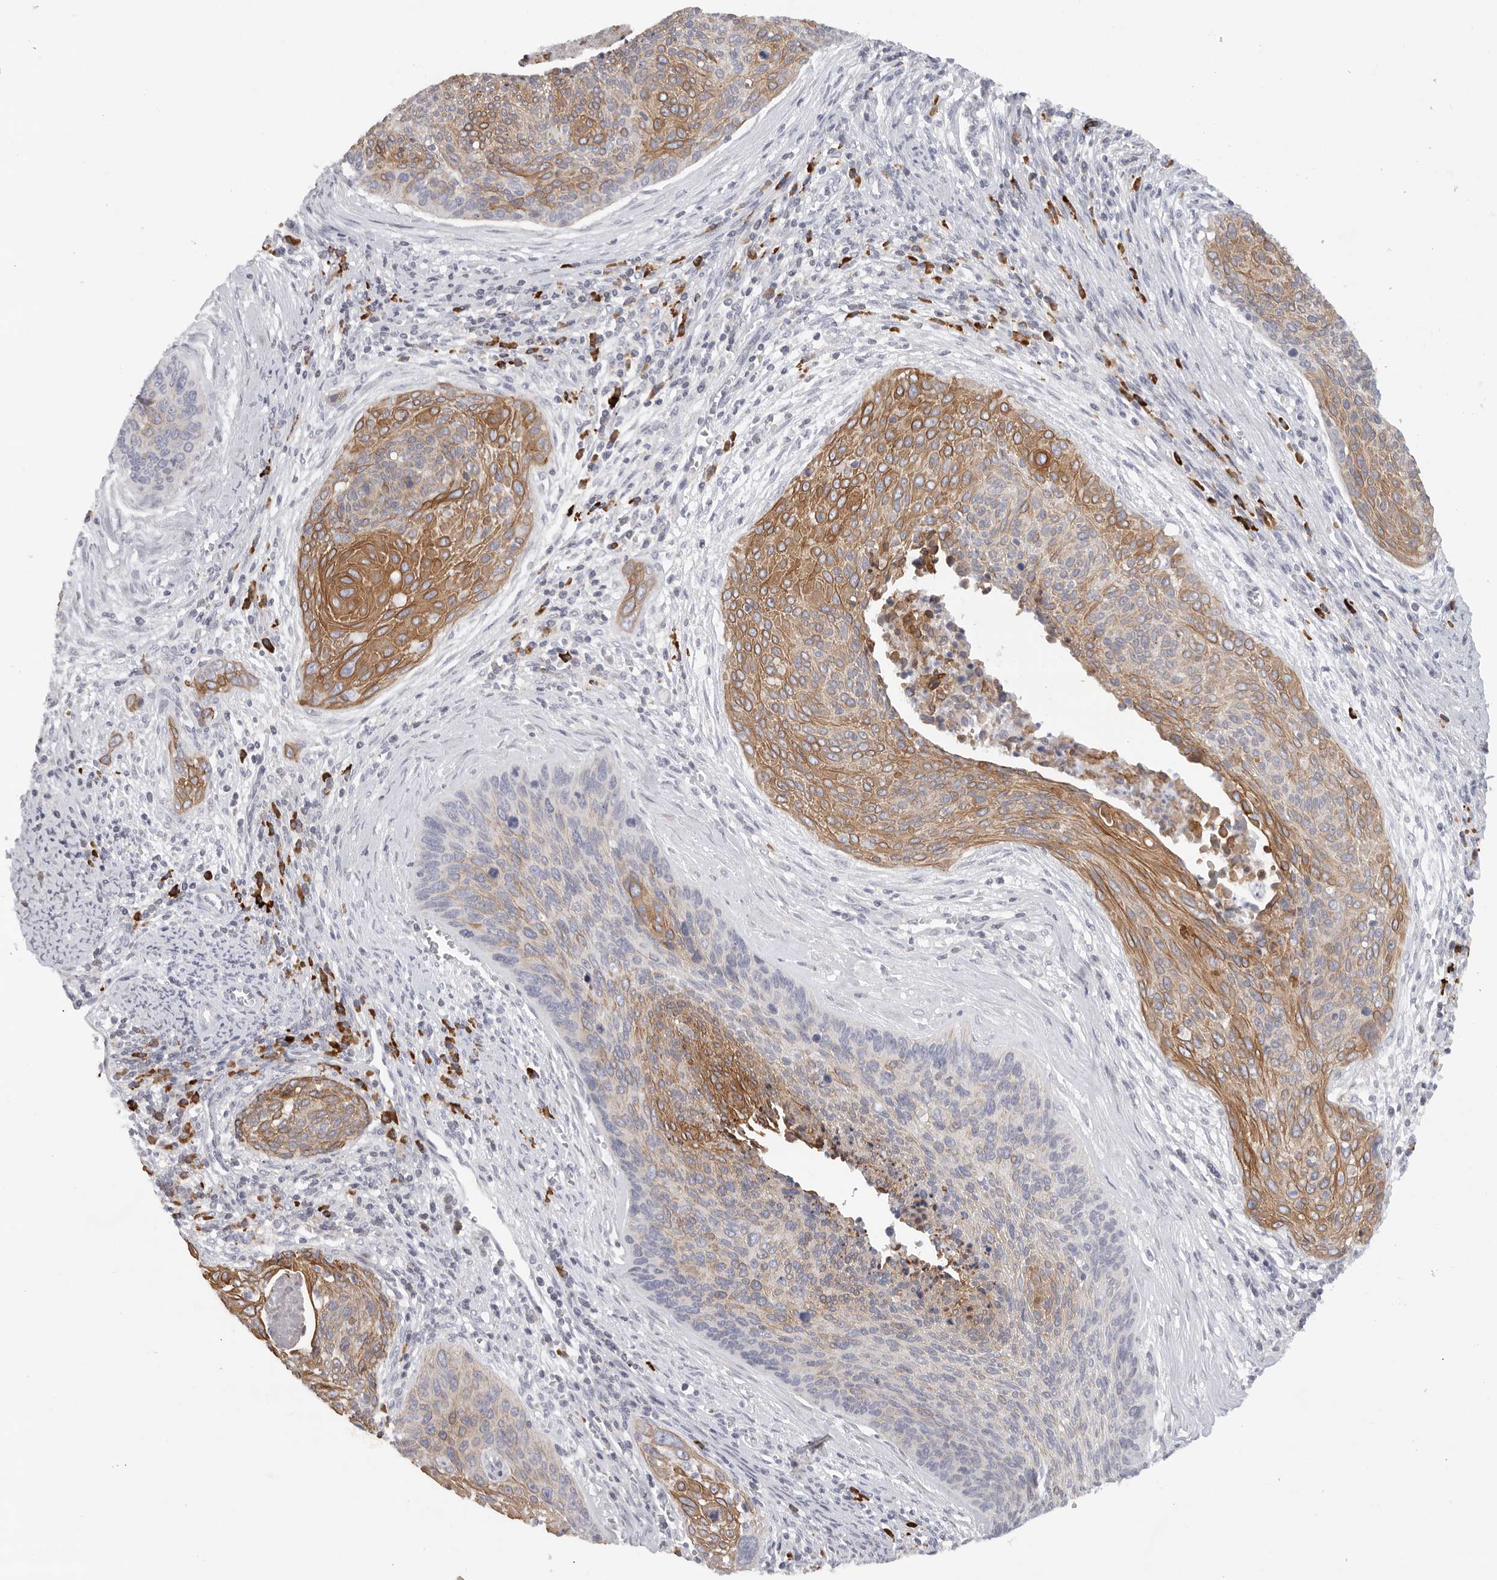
{"staining": {"intensity": "moderate", "quantity": "25%-75%", "location": "cytoplasmic/membranous"}, "tissue": "cervical cancer", "cell_type": "Tumor cells", "image_type": "cancer", "snomed": [{"axis": "morphology", "description": "Squamous cell carcinoma, NOS"}, {"axis": "topography", "description": "Cervix"}], "caption": "Moderate cytoplasmic/membranous expression is seen in approximately 25%-75% of tumor cells in cervical cancer. (DAB (3,3'-diaminobenzidine) IHC, brown staining for protein, blue staining for nuclei).", "gene": "TMEM69", "patient": {"sex": "female", "age": 55}}